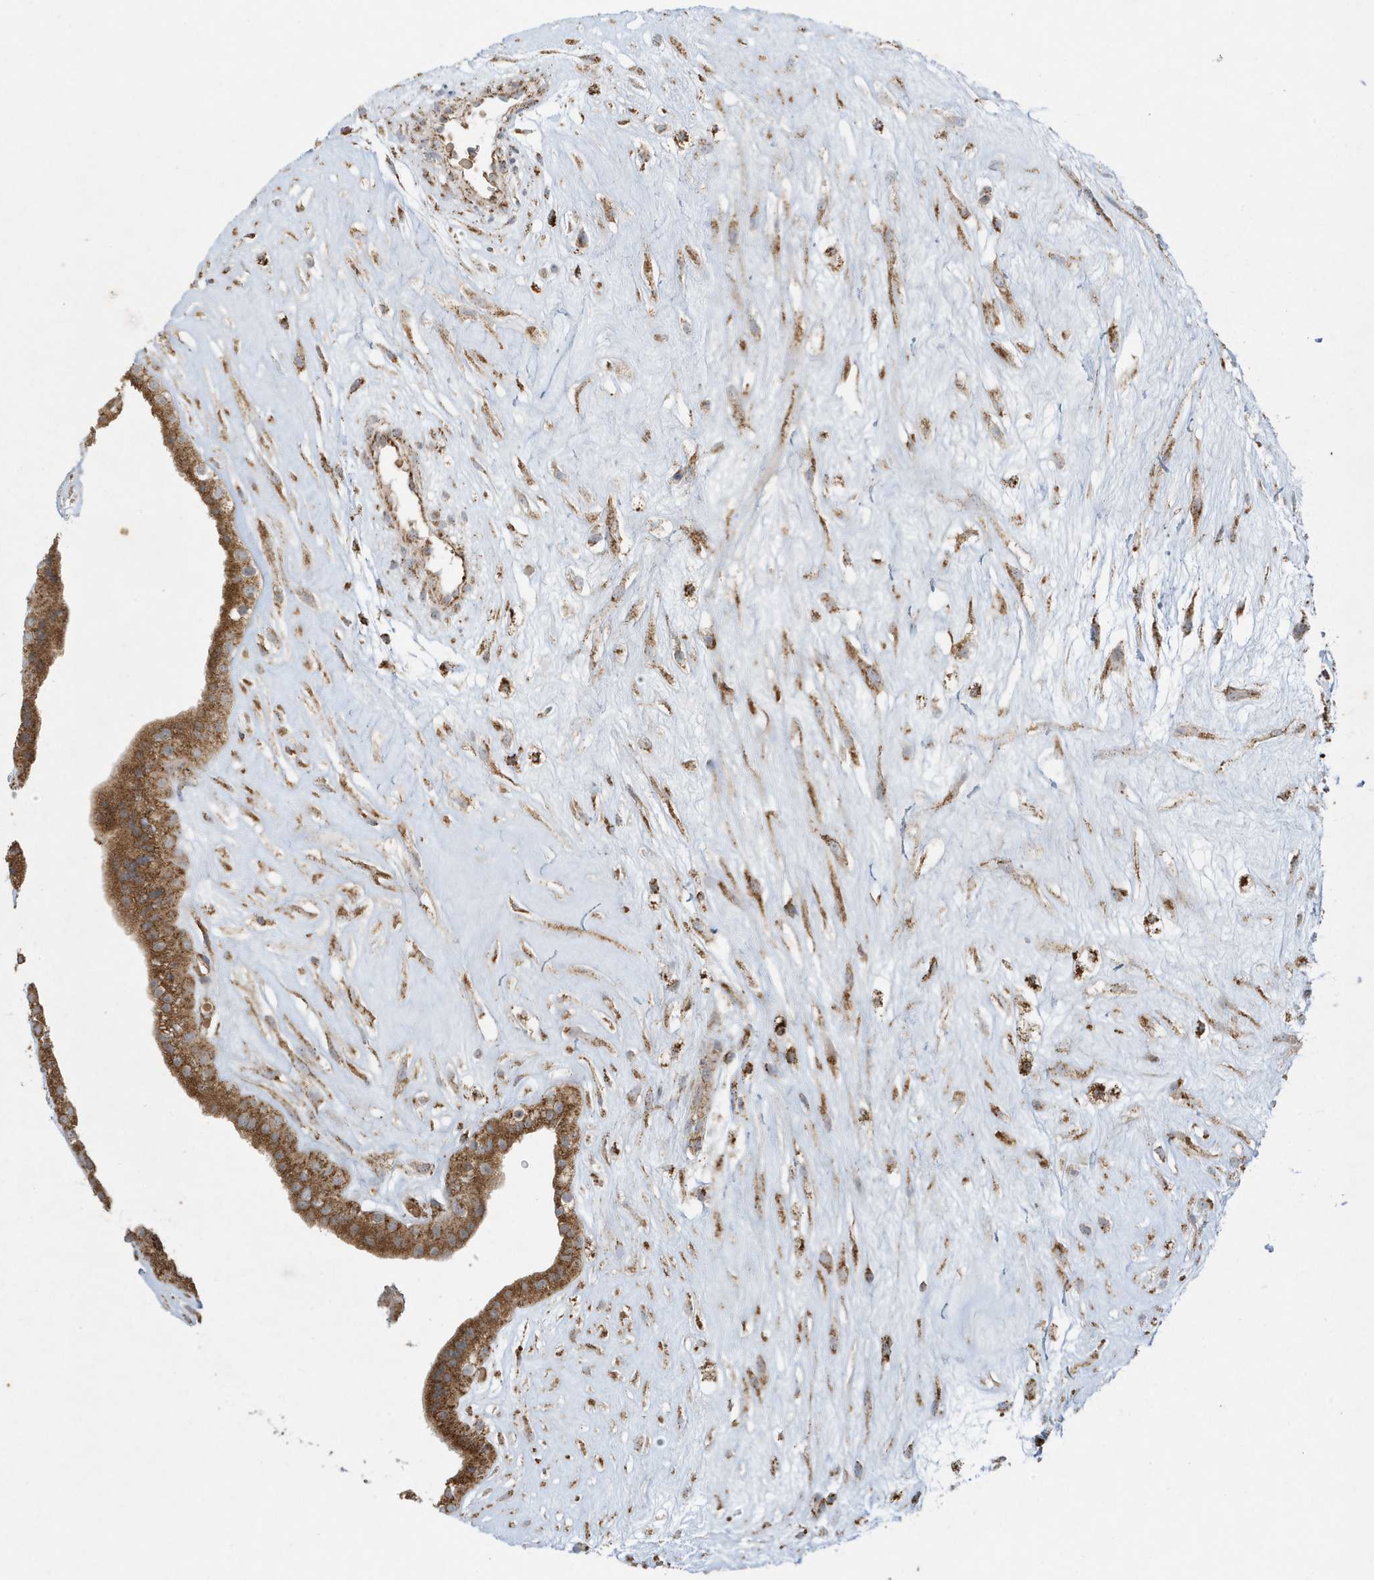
{"staining": {"intensity": "moderate", "quantity": ">75%", "location": "cytoplasmic/membranous"}, "tissue": "placenta", "cell_type": "Decidual cells", "image_type": "normal", "snomed": [{"axis": "morphology", "description": "Normal tissue, NOS"}, {"axis": "topography", "description": "Placenta"}], "caption": "A brown stain highlights moderate cytoplasmic/membranous expression of a protein in decidual cells of benign placenta. The protein is shown in brown color, while the nuclei are stained blue.", "gene": "ATP5ME", "patient": {"sex": "female", "age": 18}}